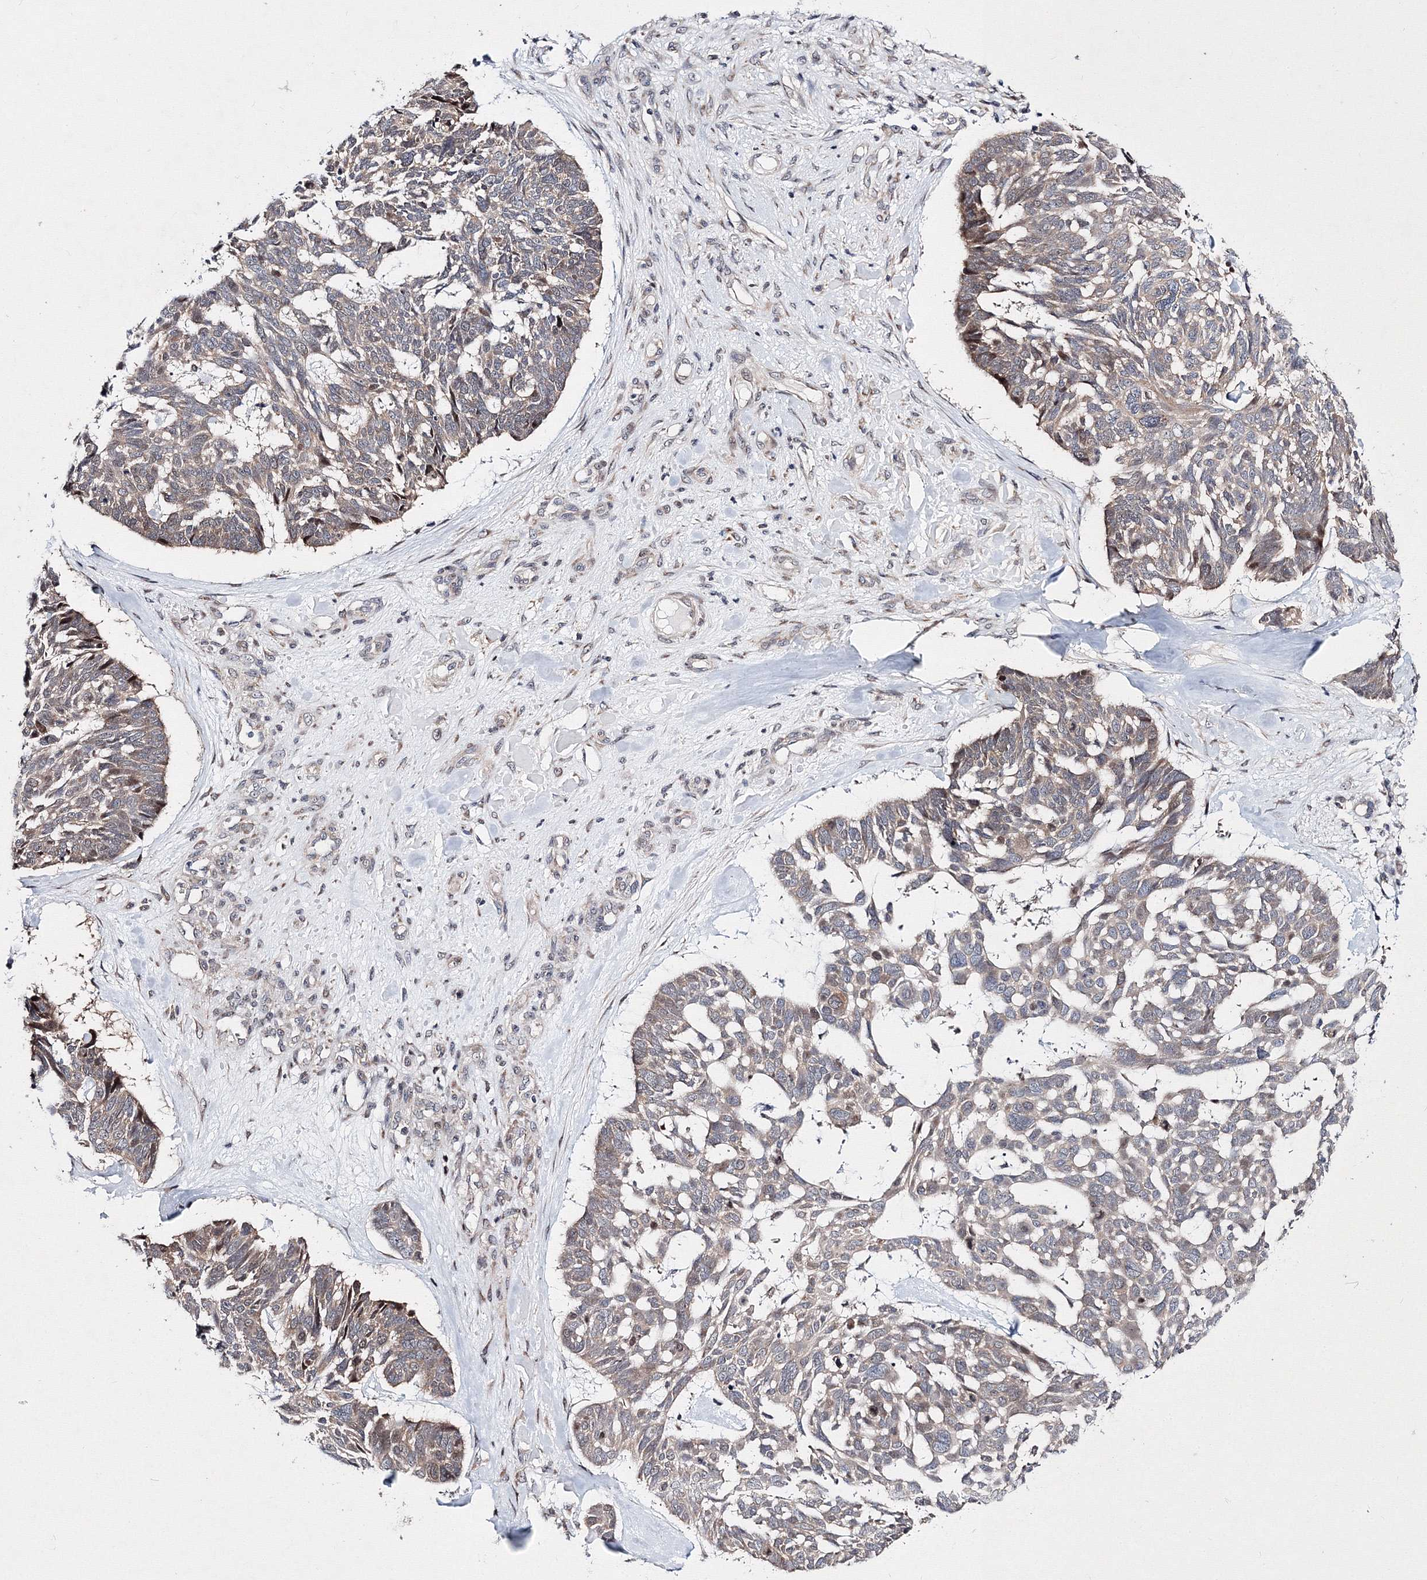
{"staining": {"intensity": "weak", "quantity": ">75%", "location": "cytoplasmic/membranous"}, "tissue": "skin cancer", "cell_type": "Tumor cells", "image_type": "cancer", "snomed": [{"axis": "morphology", "description": "Basal cell carcinoma"}, {"axis": "topography", "description": "Skin"}], "caption": "Human skin cancer stained with a brown dye exhibits weak cytoplasmic/membranous positive staining in approximately >75% of tumor cells.", "gene": "GPN1", "patient": {"sex": "male", "age": 88}}